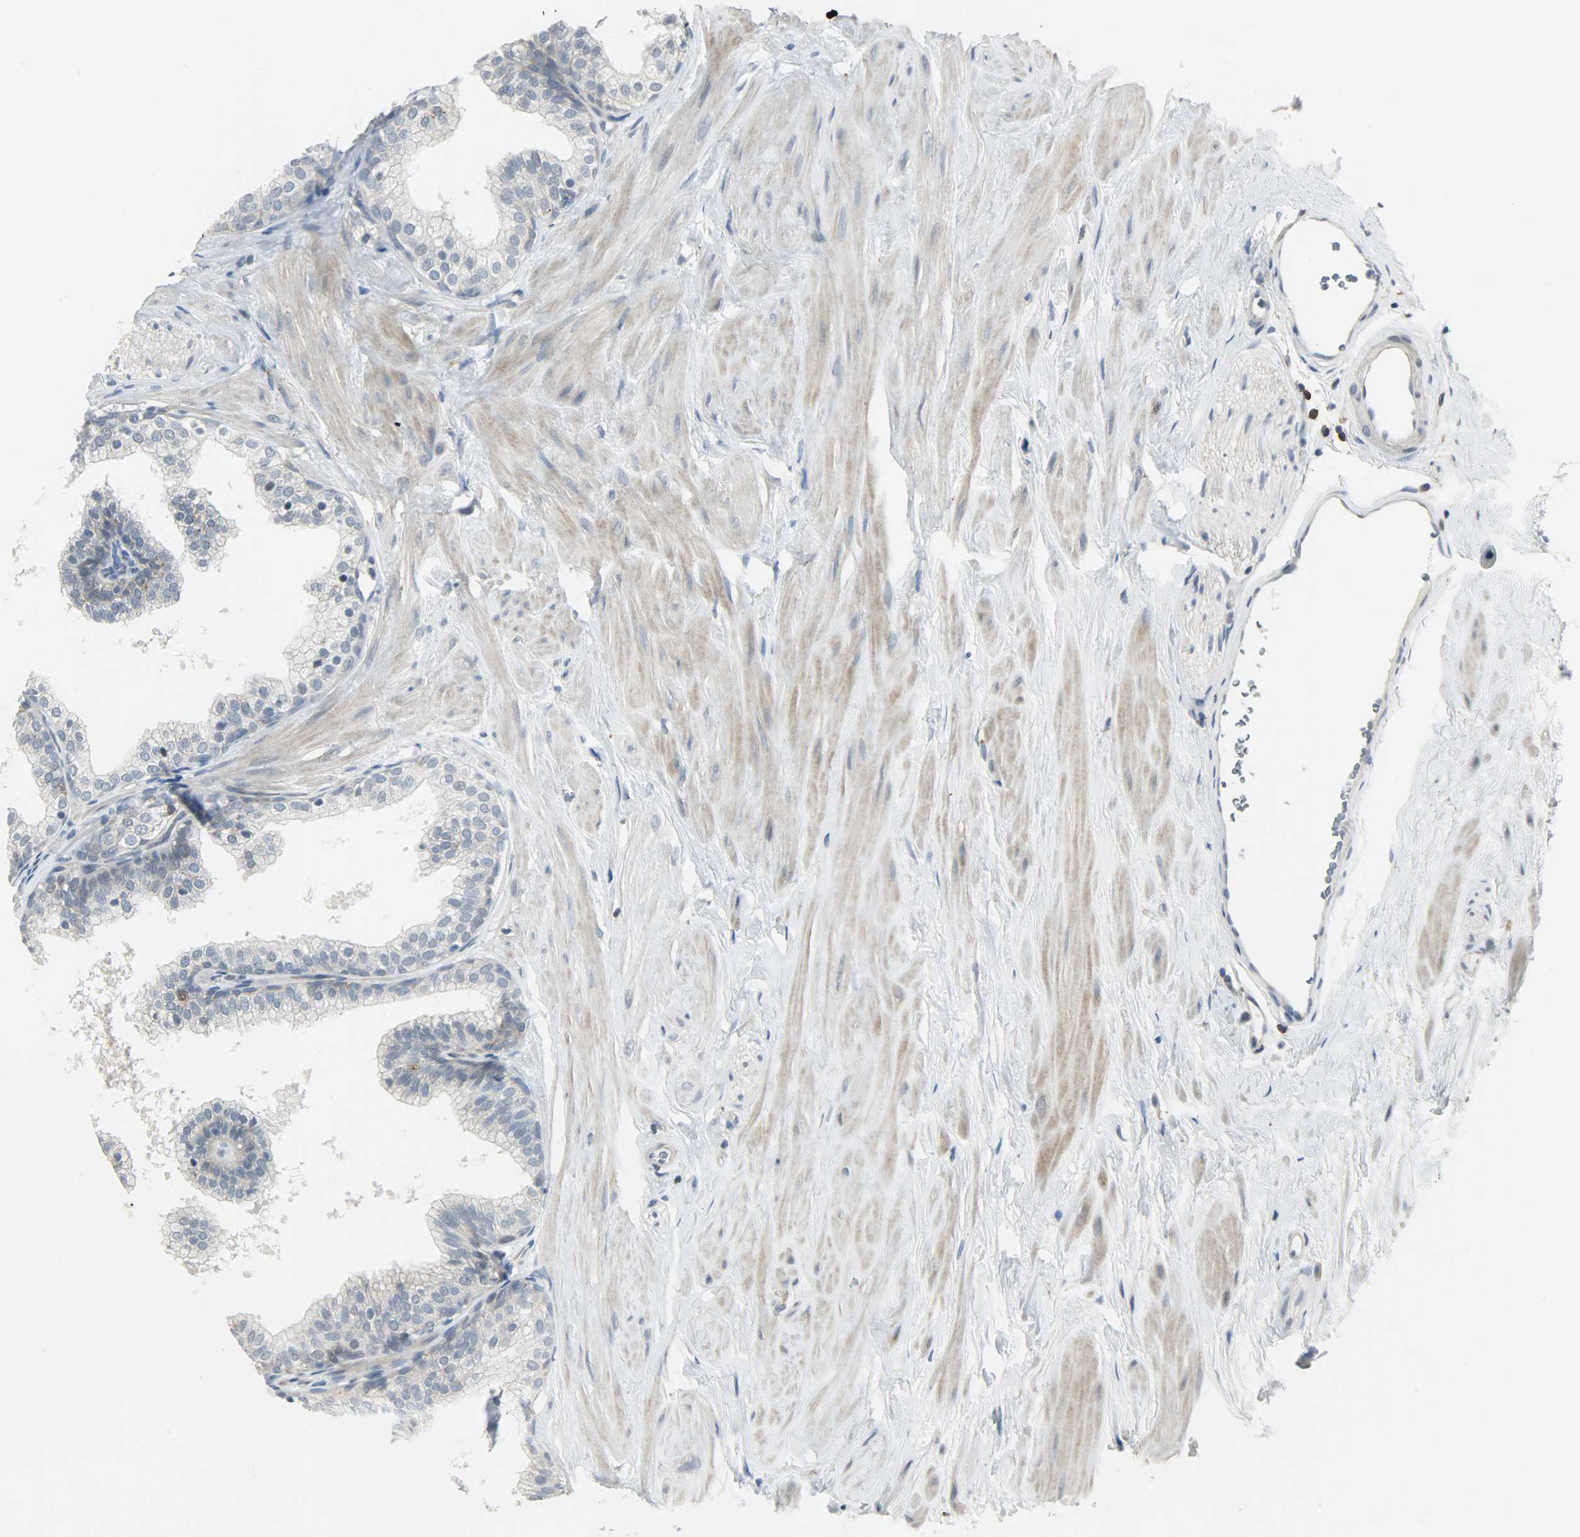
{"staining": {"intensity": "negative", "quantity": "none", "location": "none"}, "tissue": "prostate", "cell_type": "Glandular cells", "image_type": "normal", "snomed": [{"axis": "morphology", "description": "Normal tissue, NOS"}, {"axis": "topography", "description": "Prostate"}], "caption": "The image shows no staining of glandular cells in benign prostate. (IHC, brightfield microscopy, high magnification).", "gene": "CD4", "patient": {"sex": "male", "age": 60}}